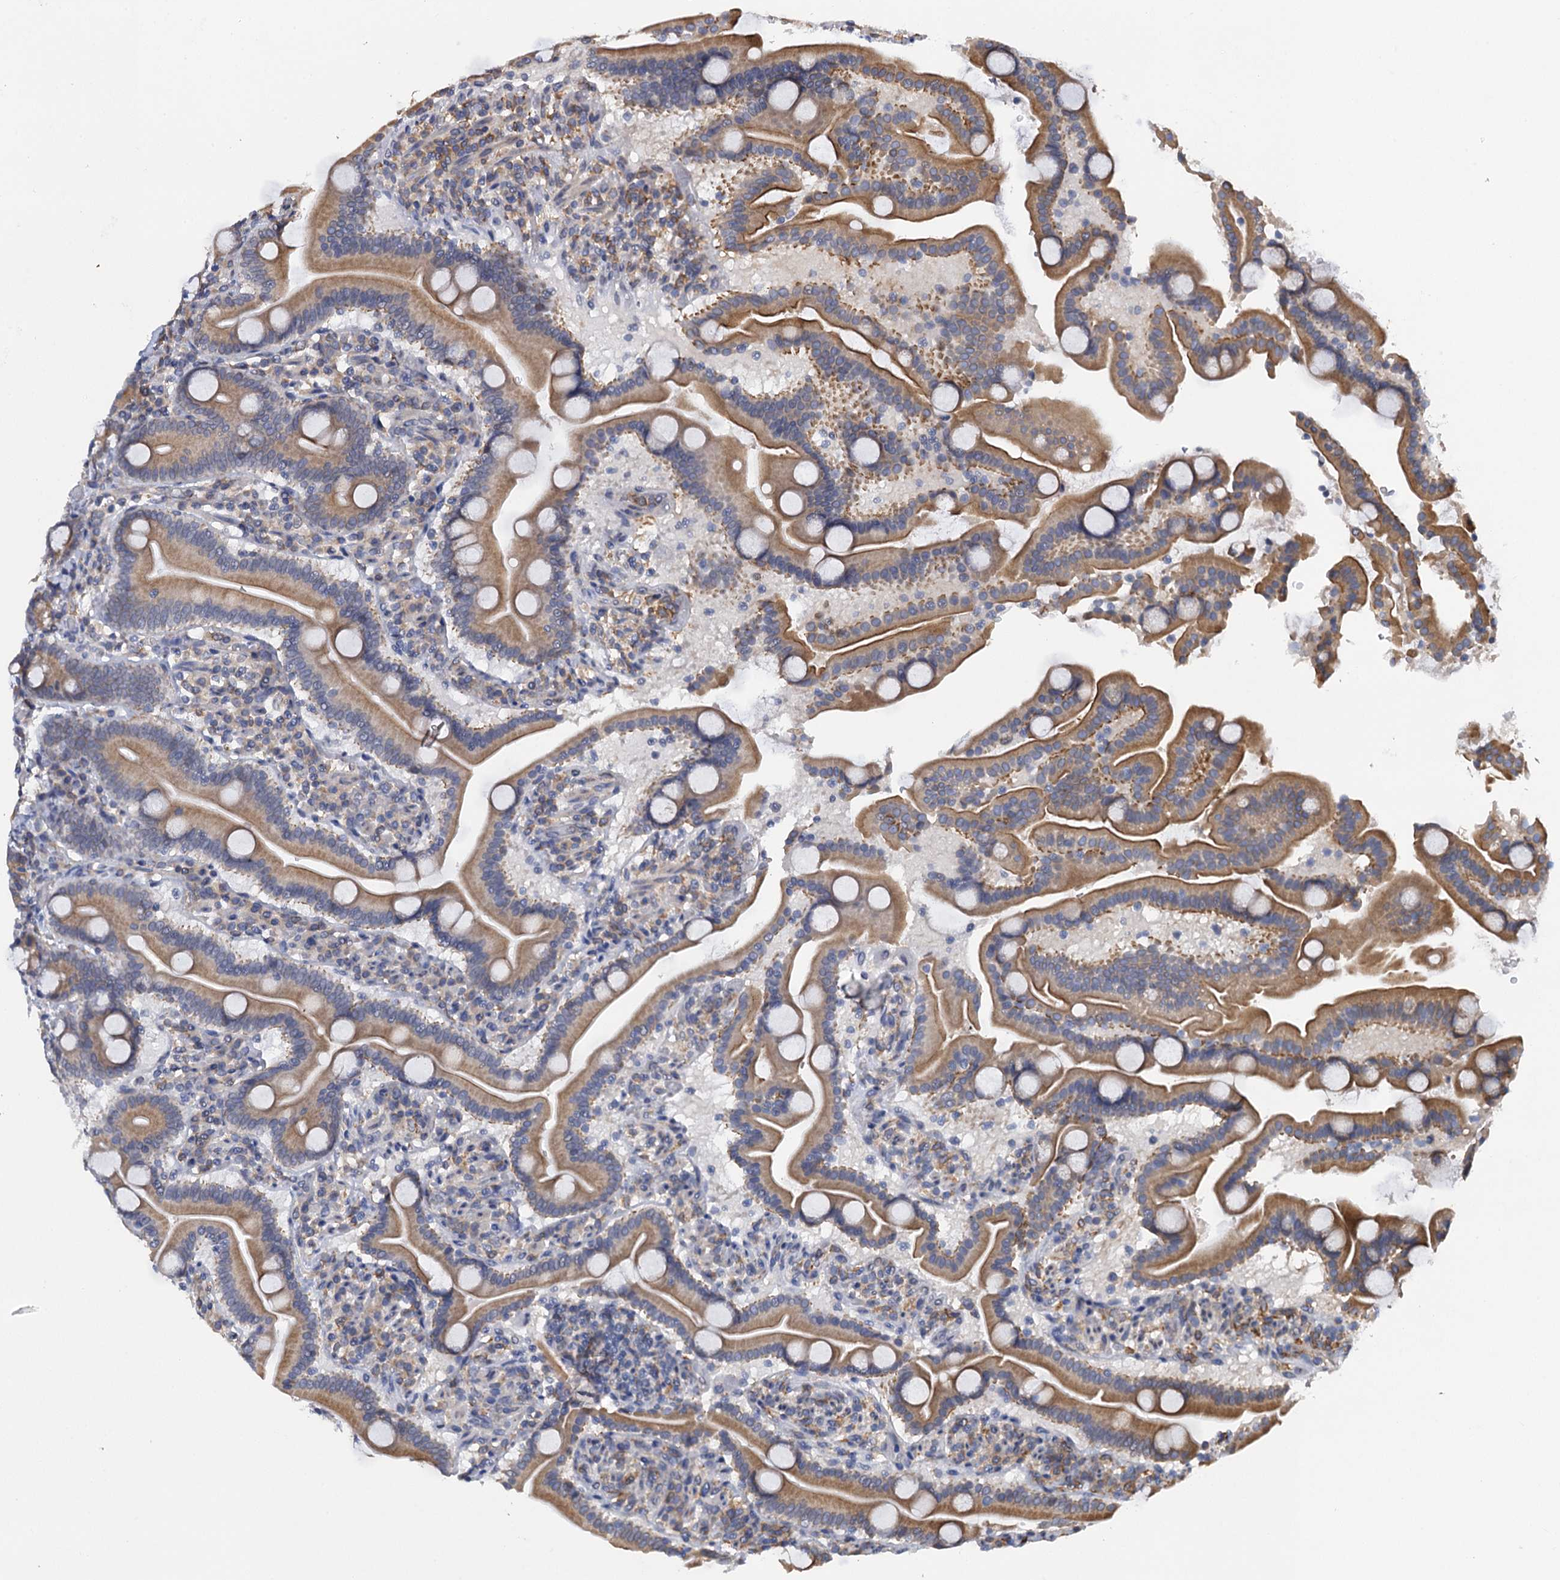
{"staining": {"intensity": "moderate", "quantity": ">75%", "location": "cytoplasmic/membranous"}, "tissue": "duodenum", "cell_type": "Glandular cells", "image_type": "normal", "snomed": [{"axis": "morphology", "description": "Normal tissue, NOS"}, {"axis": "topography", "description": "Duodenum"}], "caption": "Immunohistochemistry (IHC) of normal human duodenum reveals medium levels of moderate cytoplasmic/membranous expression in approximately >75% of glandular cells.", "gene": "ARMC5", "patient": {"sex": "male", "age": 55}}